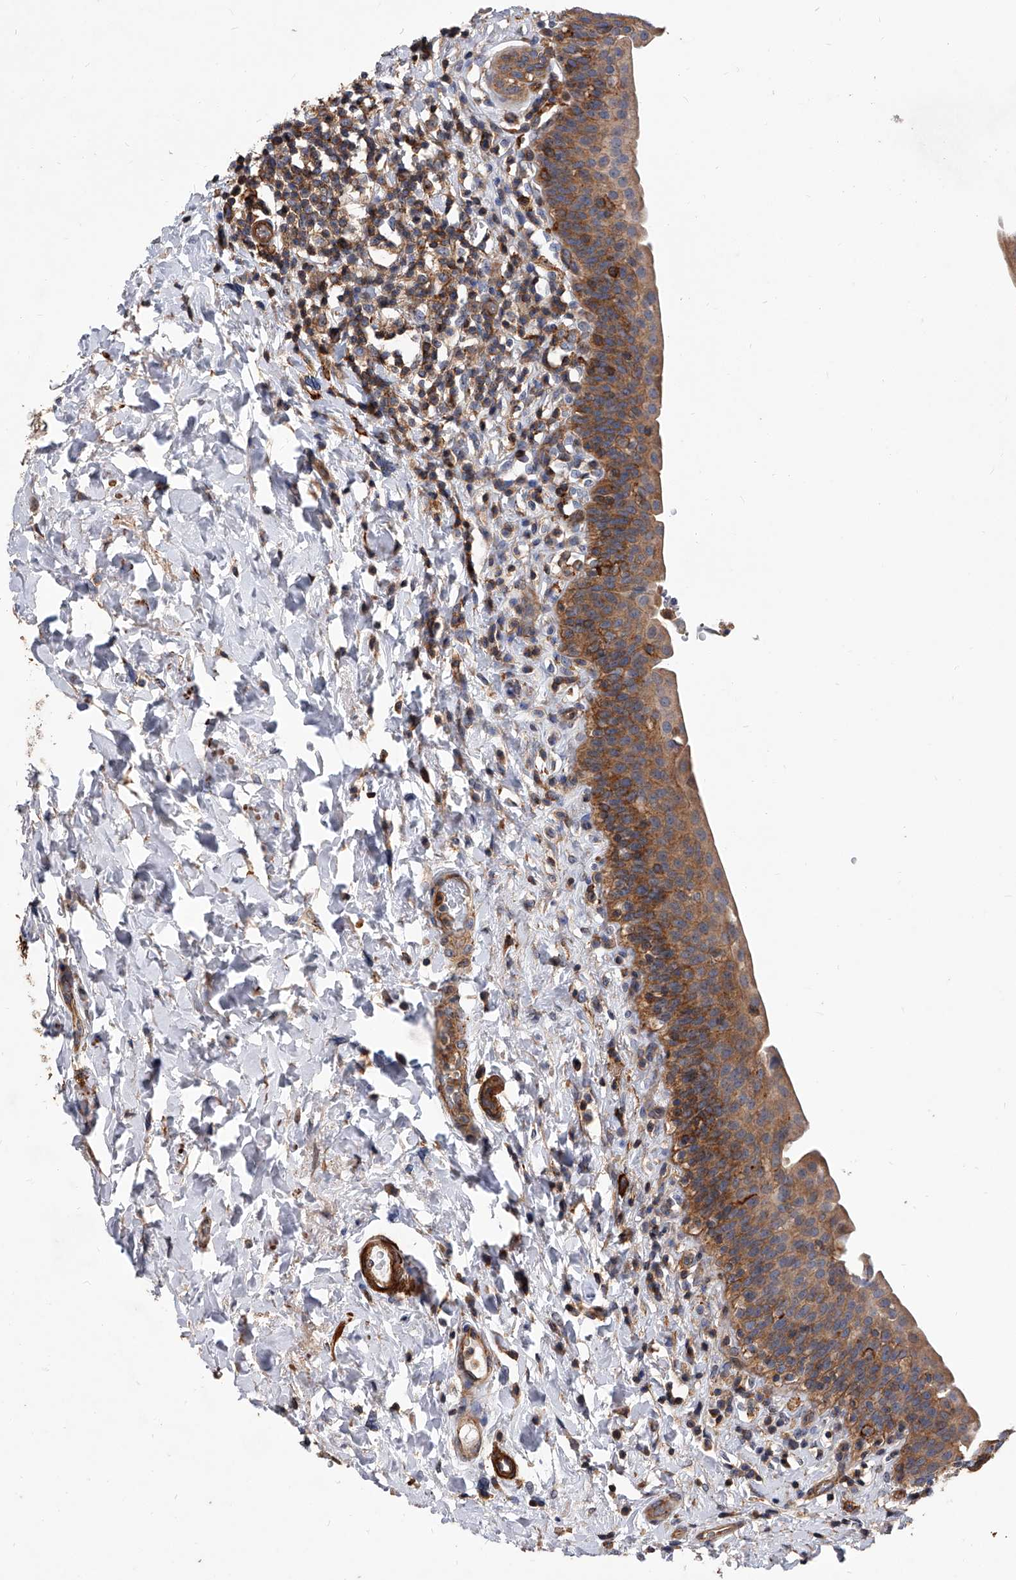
{"staining": {"intensity": "moderate", "quantity": ">75%", "location": "cytoplasmic/membranous"}, "tissue": "urinary bladder", "cell_type": "Urothelial cells", "image_type": "normal", "snomed": [{"axis": "morphology", "description": "Normal tissue, NOS"}, {"axis": "topography", "description": "Urinary bladder"}], "caption": "A histopathology image of human urinary bladder stained for a protein demonstrates moderate cytoplasmic/membranous brown staining in urothelial cells.", "gene": "PISD", "patient": {"sex": "male", "age": 83}}